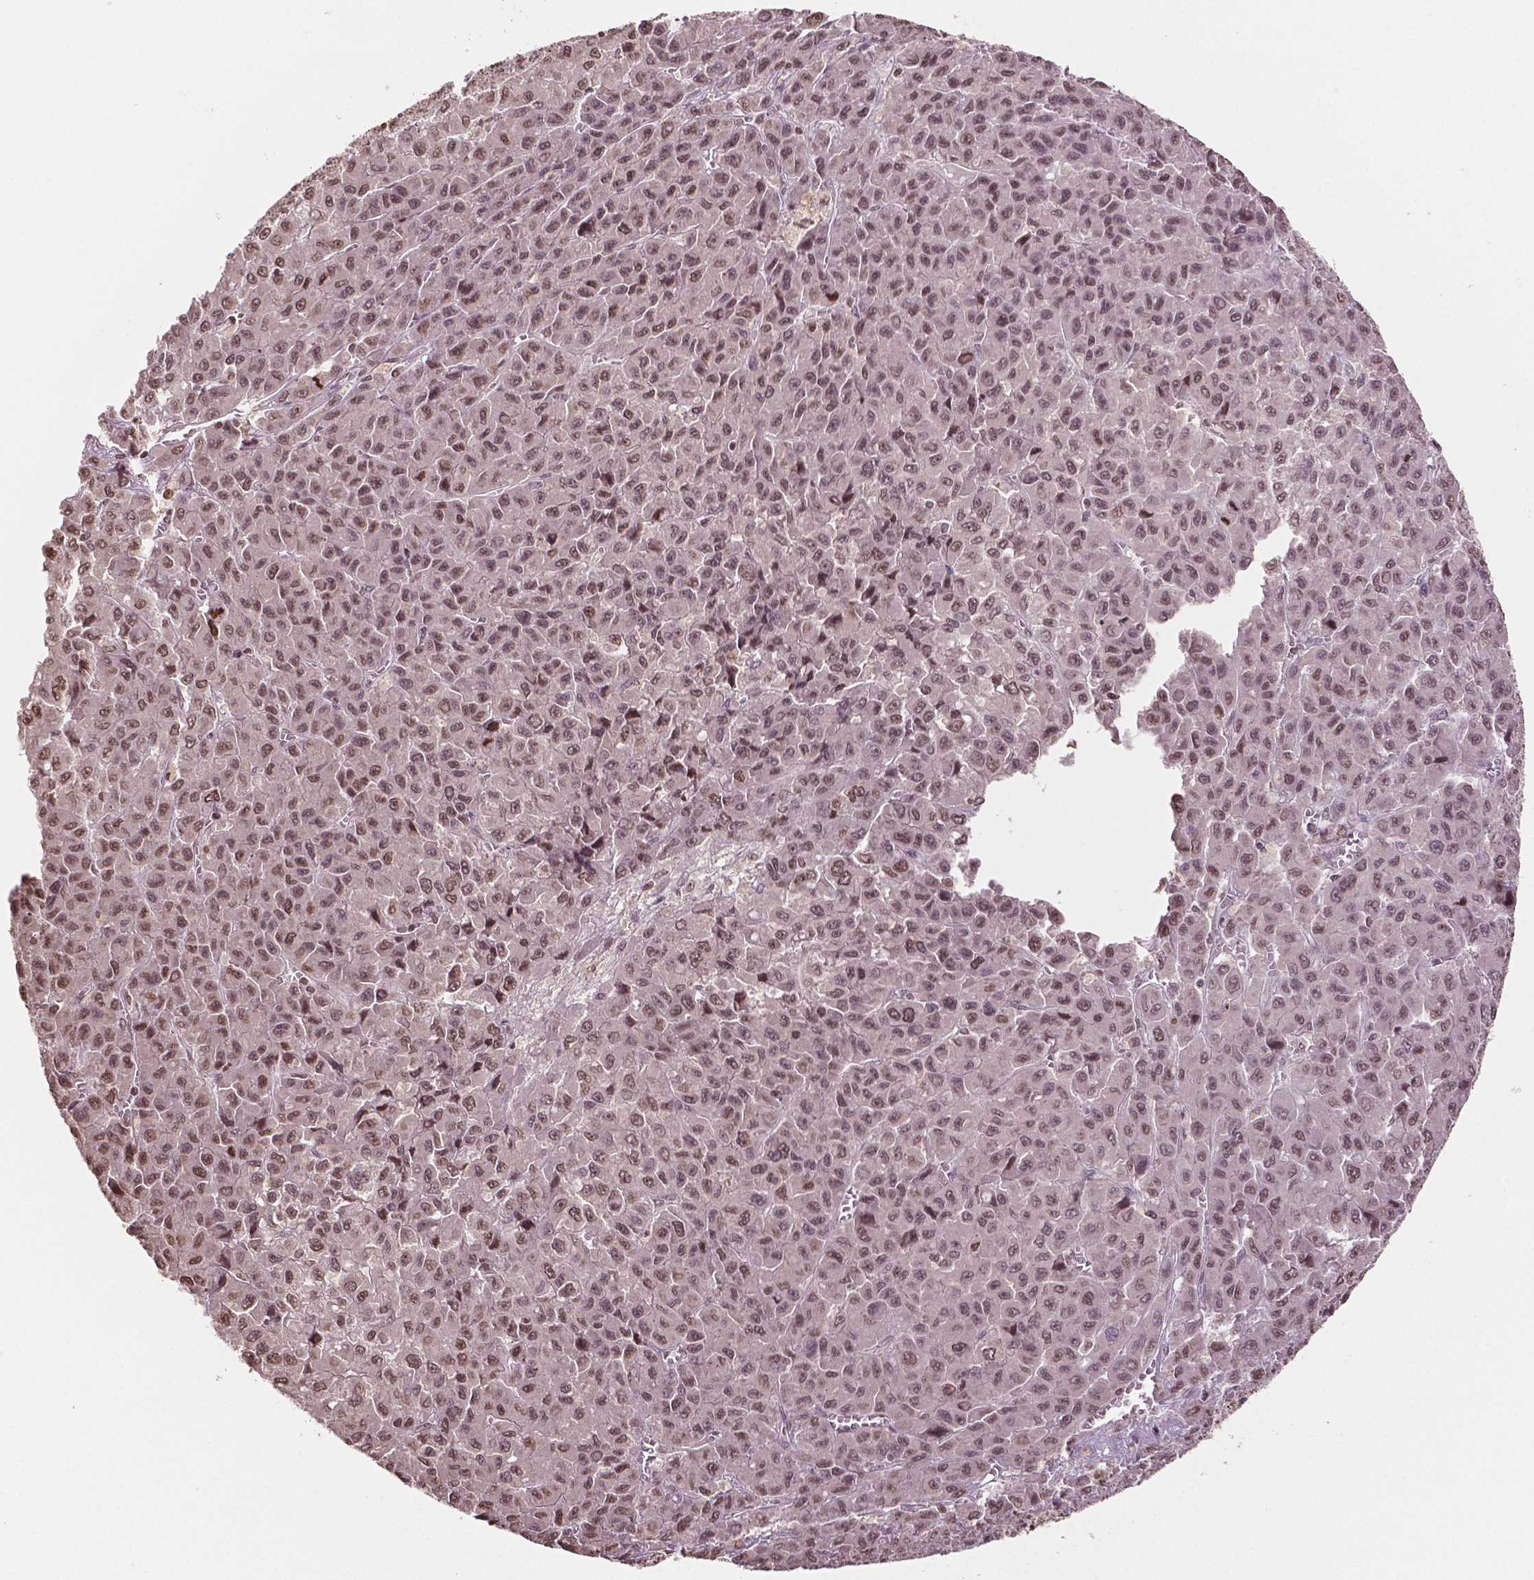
{"staining": {"intensity": "moderate", "quantity": ">75%", "location": "nuclear"}, "tissue": "liver cancer", "cell_type": "Tumor cells", "image_type": "cancer", "snomed": [{"axis": "morphology", "description": "Carcinoma, Hepatocellular, NOS"}, {"axis": "topography", "description": "Liver"}], "caption": "Immunohistochemical staining of human liver hepatocellular carcinoma demonstrates medium levels of moderate nuclear protein positivity in about >75% of tumor cells.", "gene": "DEK", "patient": {"sex": "male", "age": 70}}